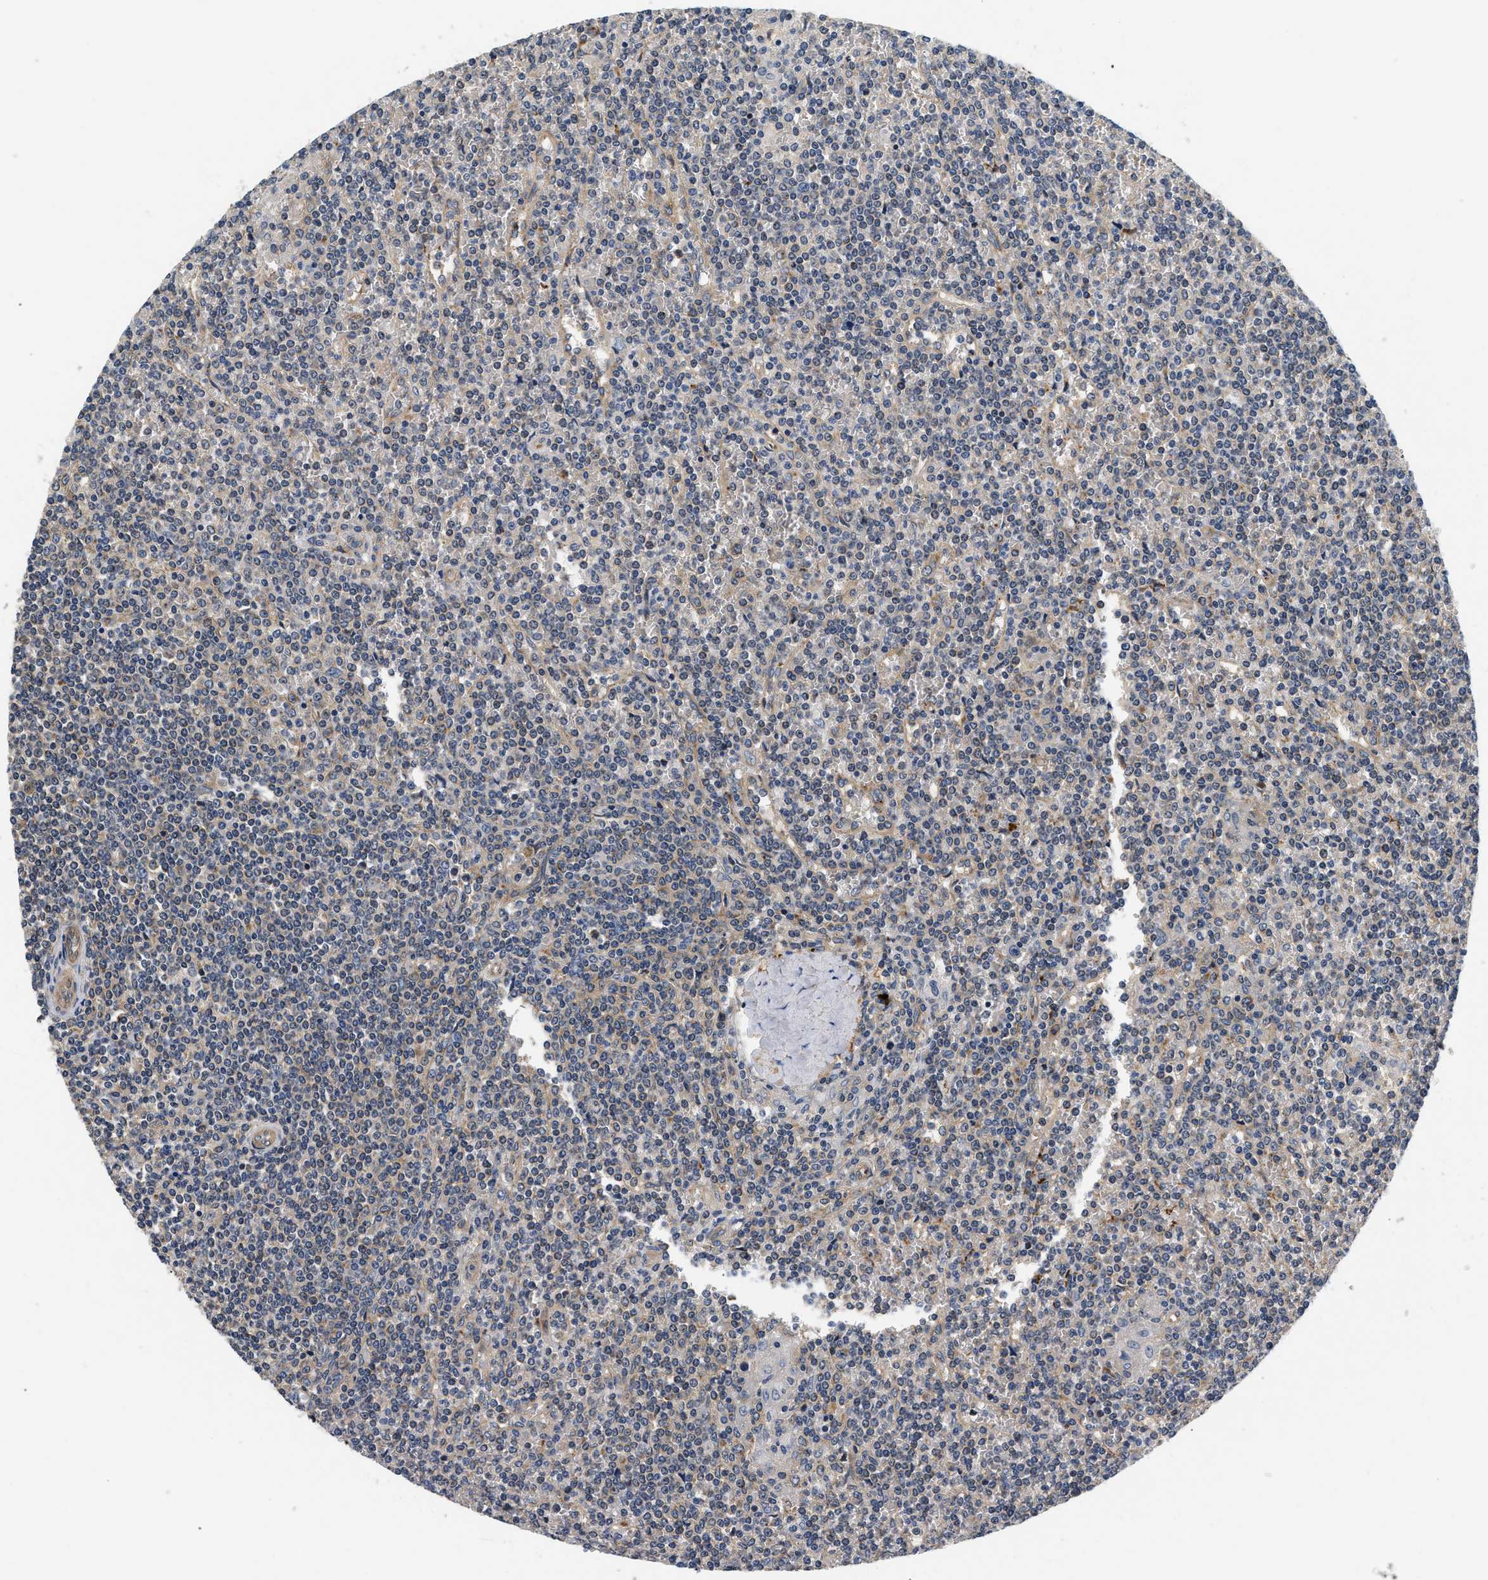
{"staining": {"intensity": "weak", "quantity": "25%-75%", "location": "cytoplasmic/membranous"}, "tissue": "lymphoma", "cell_type": "Tumor cells", "image_type": "cancer", "snomed": [{"axis": "morphology", "description": "Malignant lymphoma, non-Hodgkin's type, Low grade"}, {"axis": "topography", "description": "Spleen"}], "caption": "Immunohistochemical staining of lymphoma shows low levels of weak cytoplasmic/membranous protein positivity in about 25%-75% of tumor cells. (DAB = brown stain, brightfield microscopy at high magnification).", "gene": "NME6", "patient": {"sex": "female", "age": 19}}